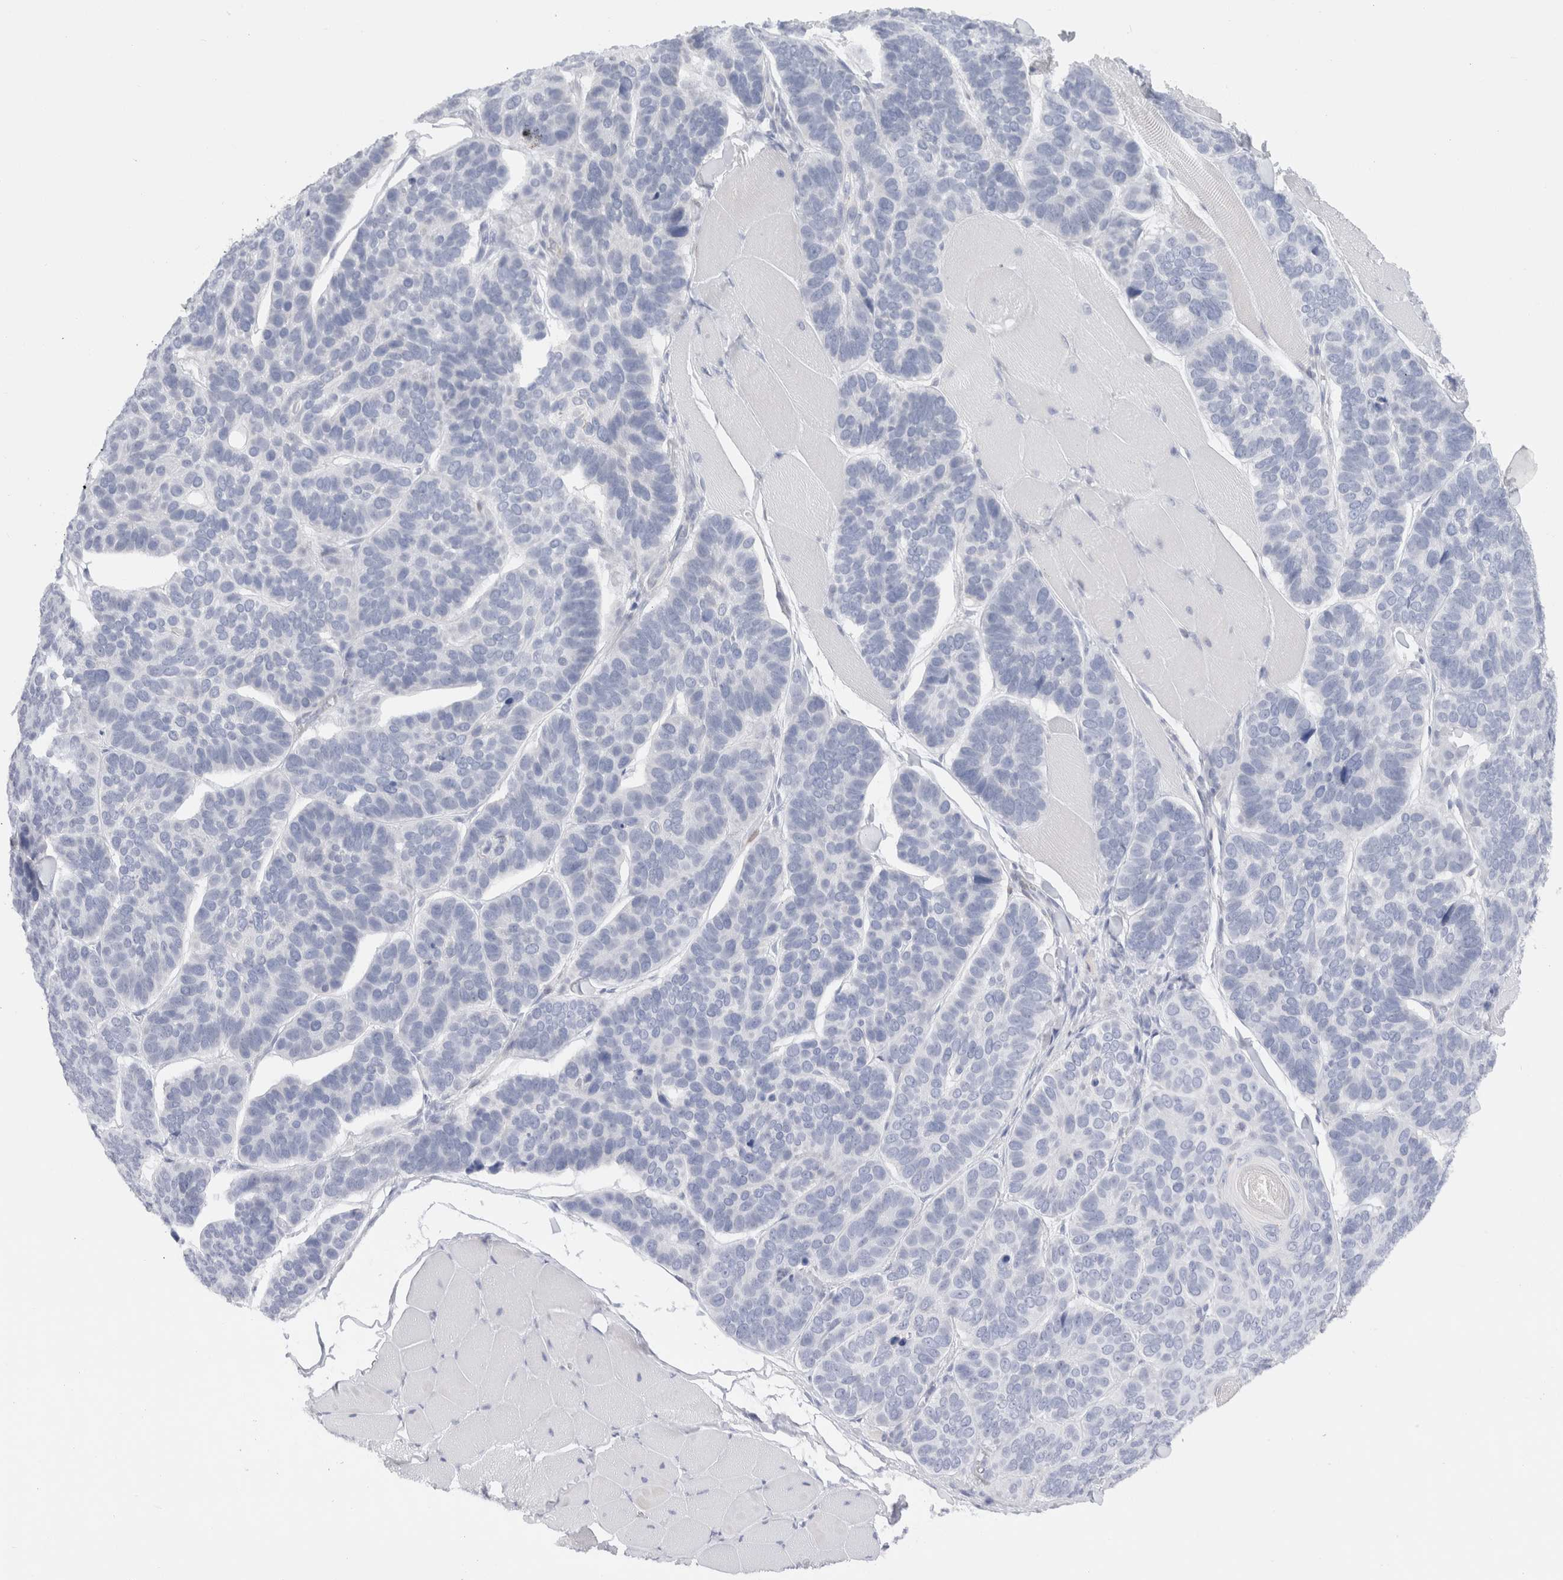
{"staining": {"intensity": "negative", "quantity": "none", "location": "none"}, "tissue": "skin cancer", "cell_type": "Tumor cells", "image_type": "cancer", "snomed": [{"axis": "morphology", "description": "Basal cell carcinoma"}, {"axis": "topography", "description": "Skin"}], "caption": "Tumor cells are negative for protein expression in human basal cell carcinoma (skin).", "gene": "C9orf50", "patient": {"sex": "male", "age": 62}}